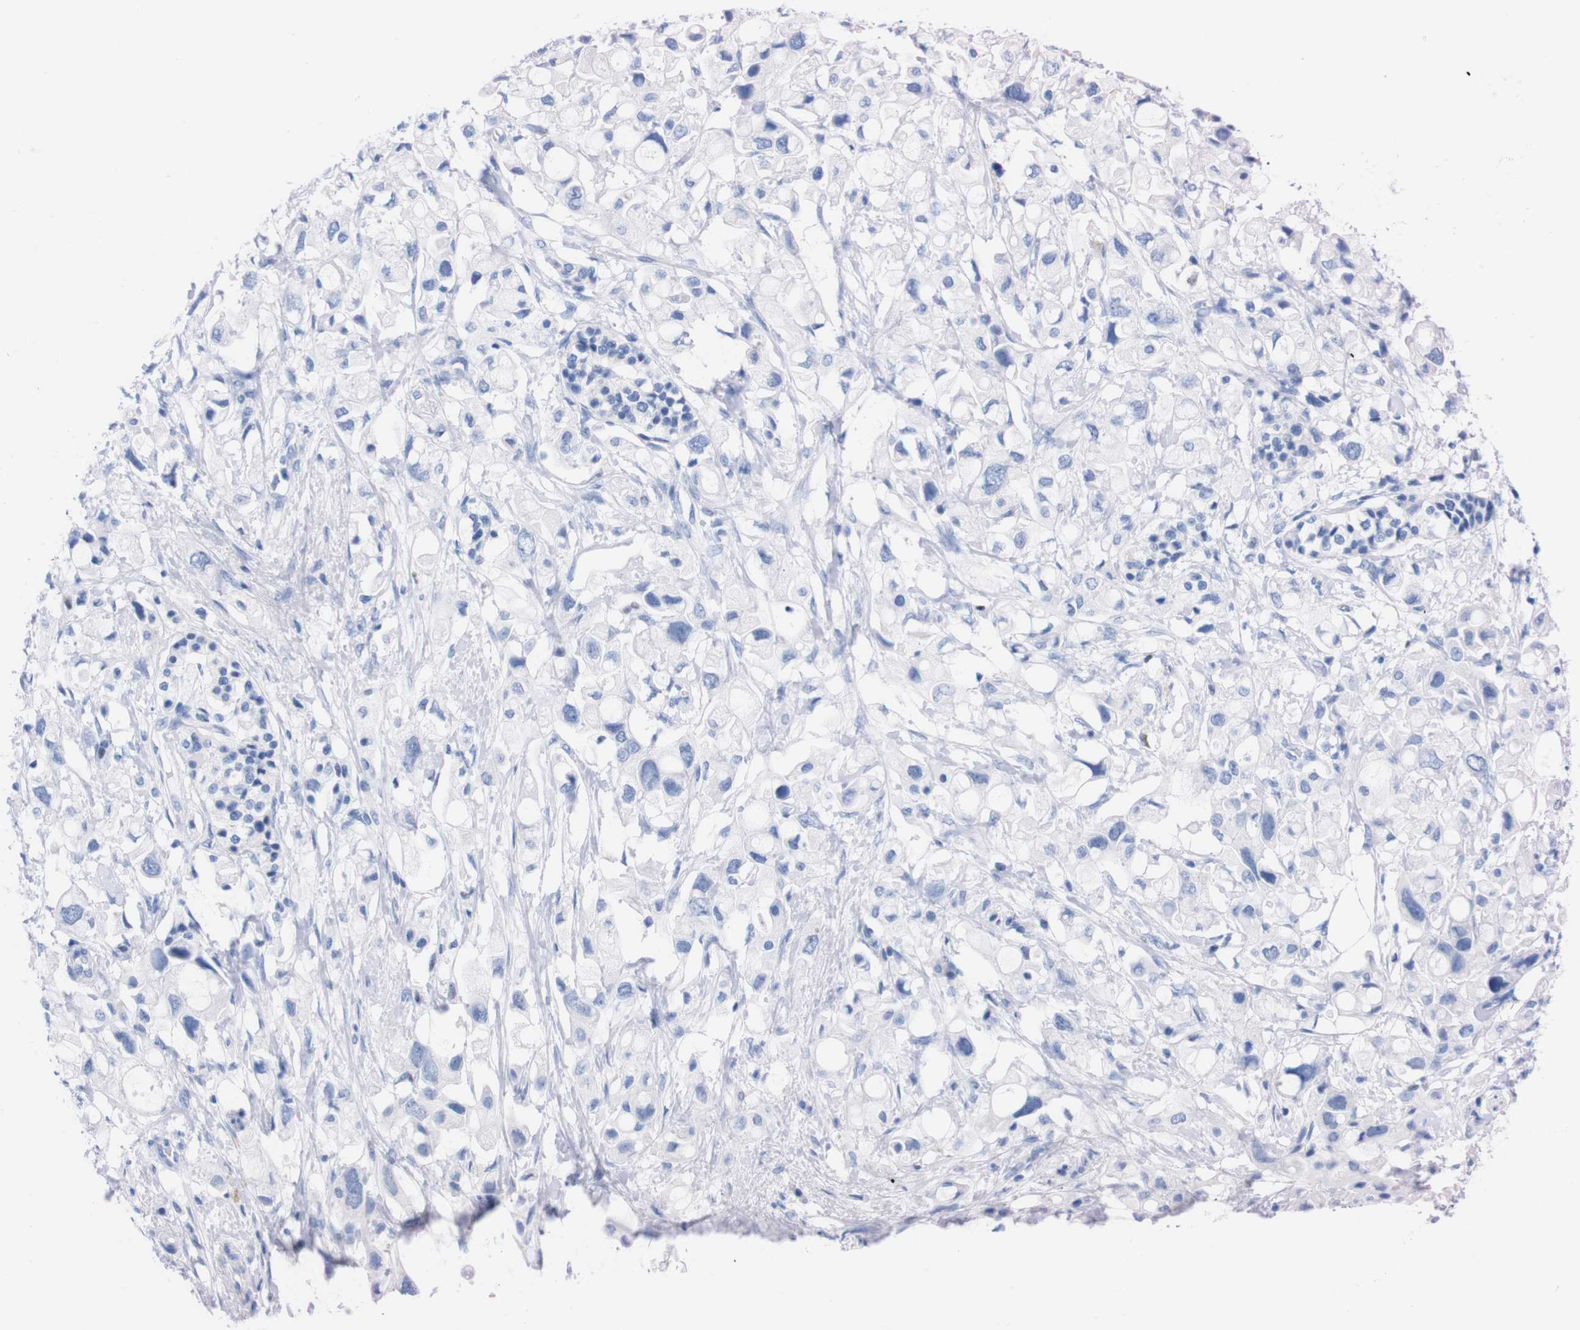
{"staining": {"intensity": "negative", "quantity": "none", "location": "none"}, "tissue": "pancreatic cancer", "cell_type": "Tumor cells", "image_type": "cancer", "snomed": [{"axis": "morphology", "description": "Adenocarcinoma, NOS"}, {"axis": "topography", "description": "Pancreas"}], "caption": "Immunohistochemistry micrograph of neoplastic tissue: pancreatic cancer (adenocarcinoma) stained with DAB (3,3'-diaminobenzidine) demonstrates no significant protein staining in tumor cells.", "gene": "P2RY12", "patient": {"sex": "female", "age": 56}}